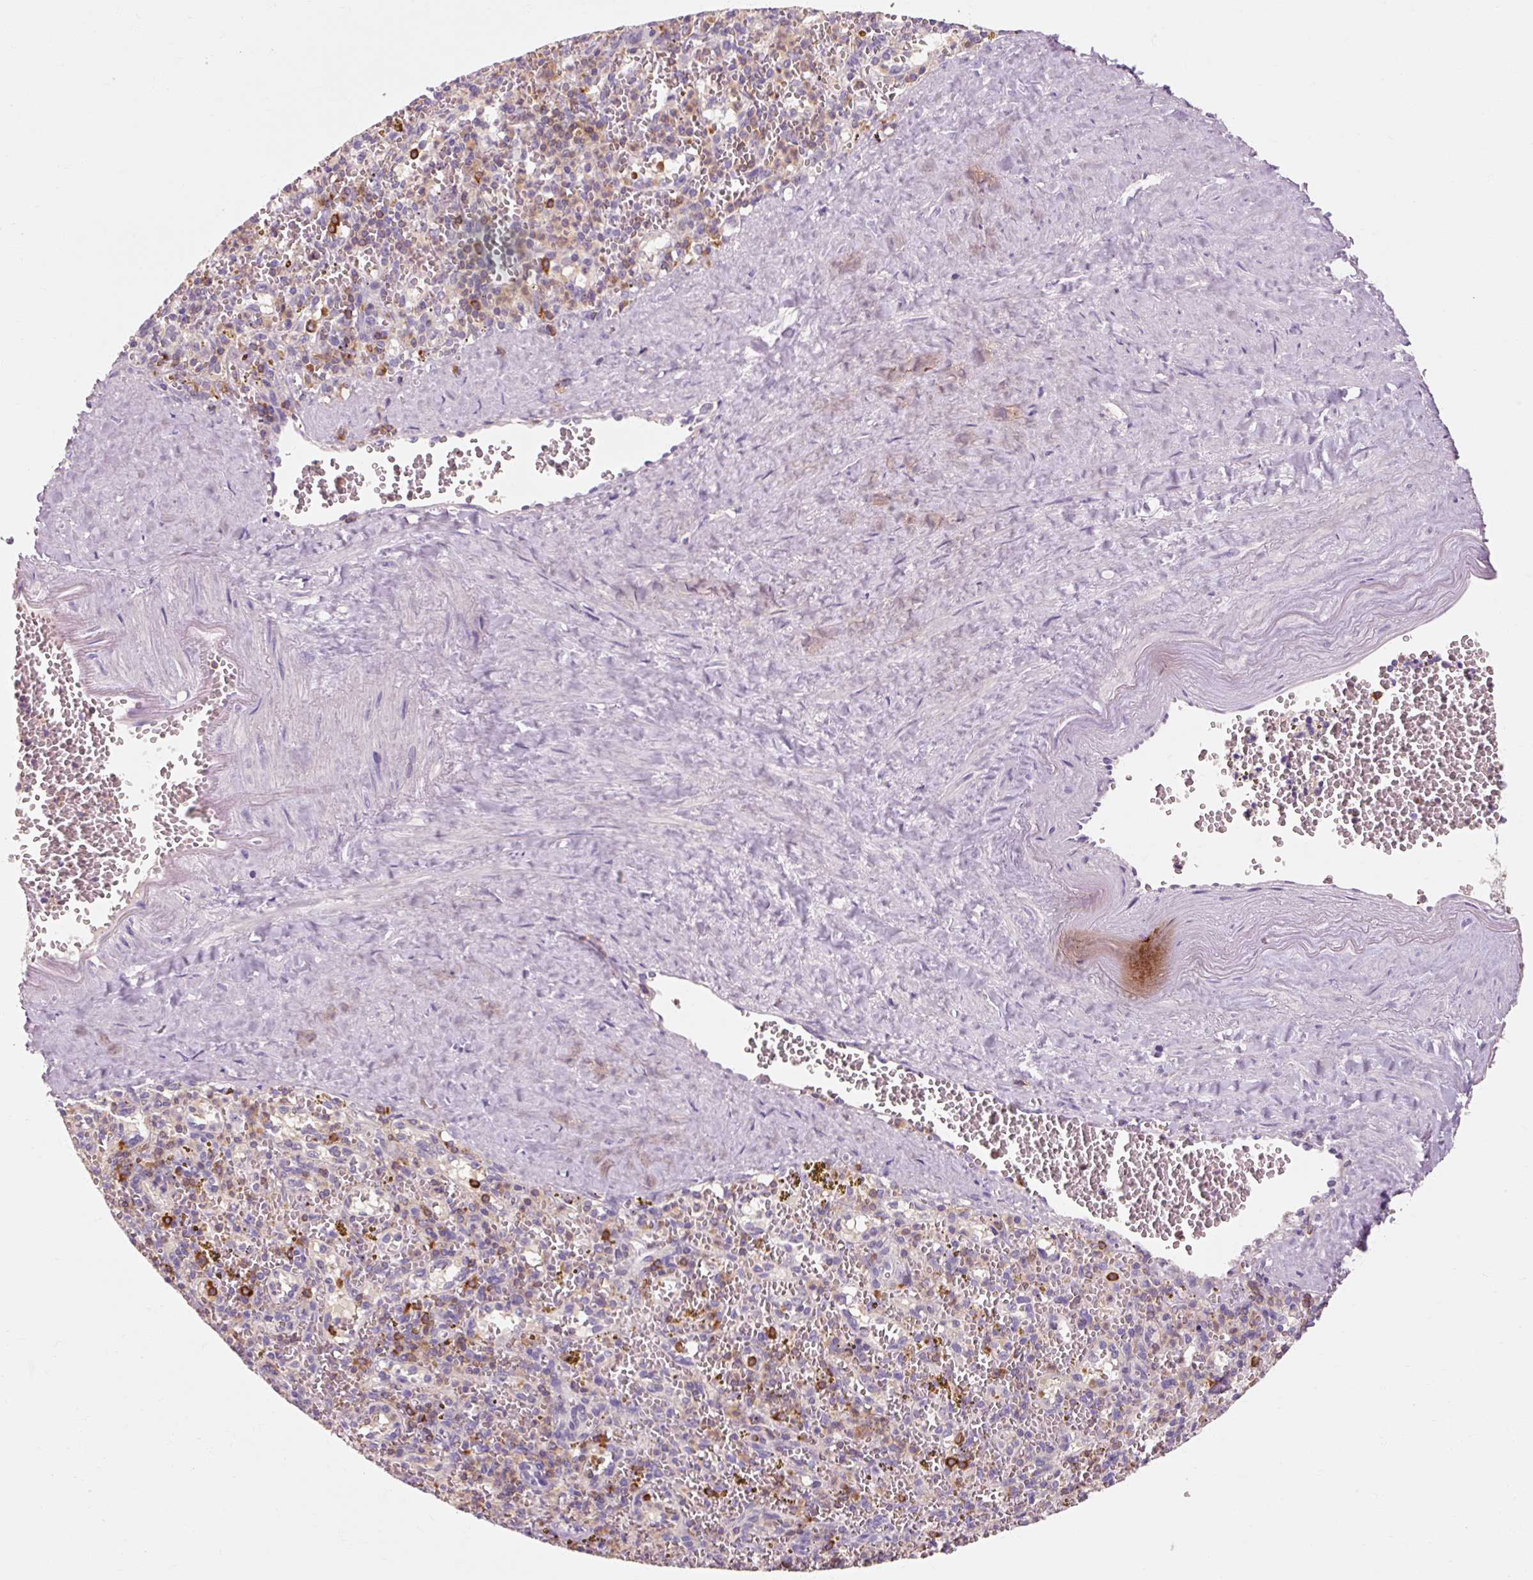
{"staining": {"intensity": "moderate", "quantity": "<25%", "location": "cytoplasmic/membranous"}, "tissue": "spleen", "cell_type": "Cells in red pulp", "image_type": "normal", "snomed": [{"axis": "morphology", "description": "Normal tissue, NOS"}, {"axis": "topography", "description": "Spleen"}], "caption": "Human spleen stained for a protein (brown) reveals moderate cytoplasmic/membranous positive expression in approximately <25% of cells in red pulp.", "gene": "OR8K1", "patient": {"sex": "male", "age": 57}}